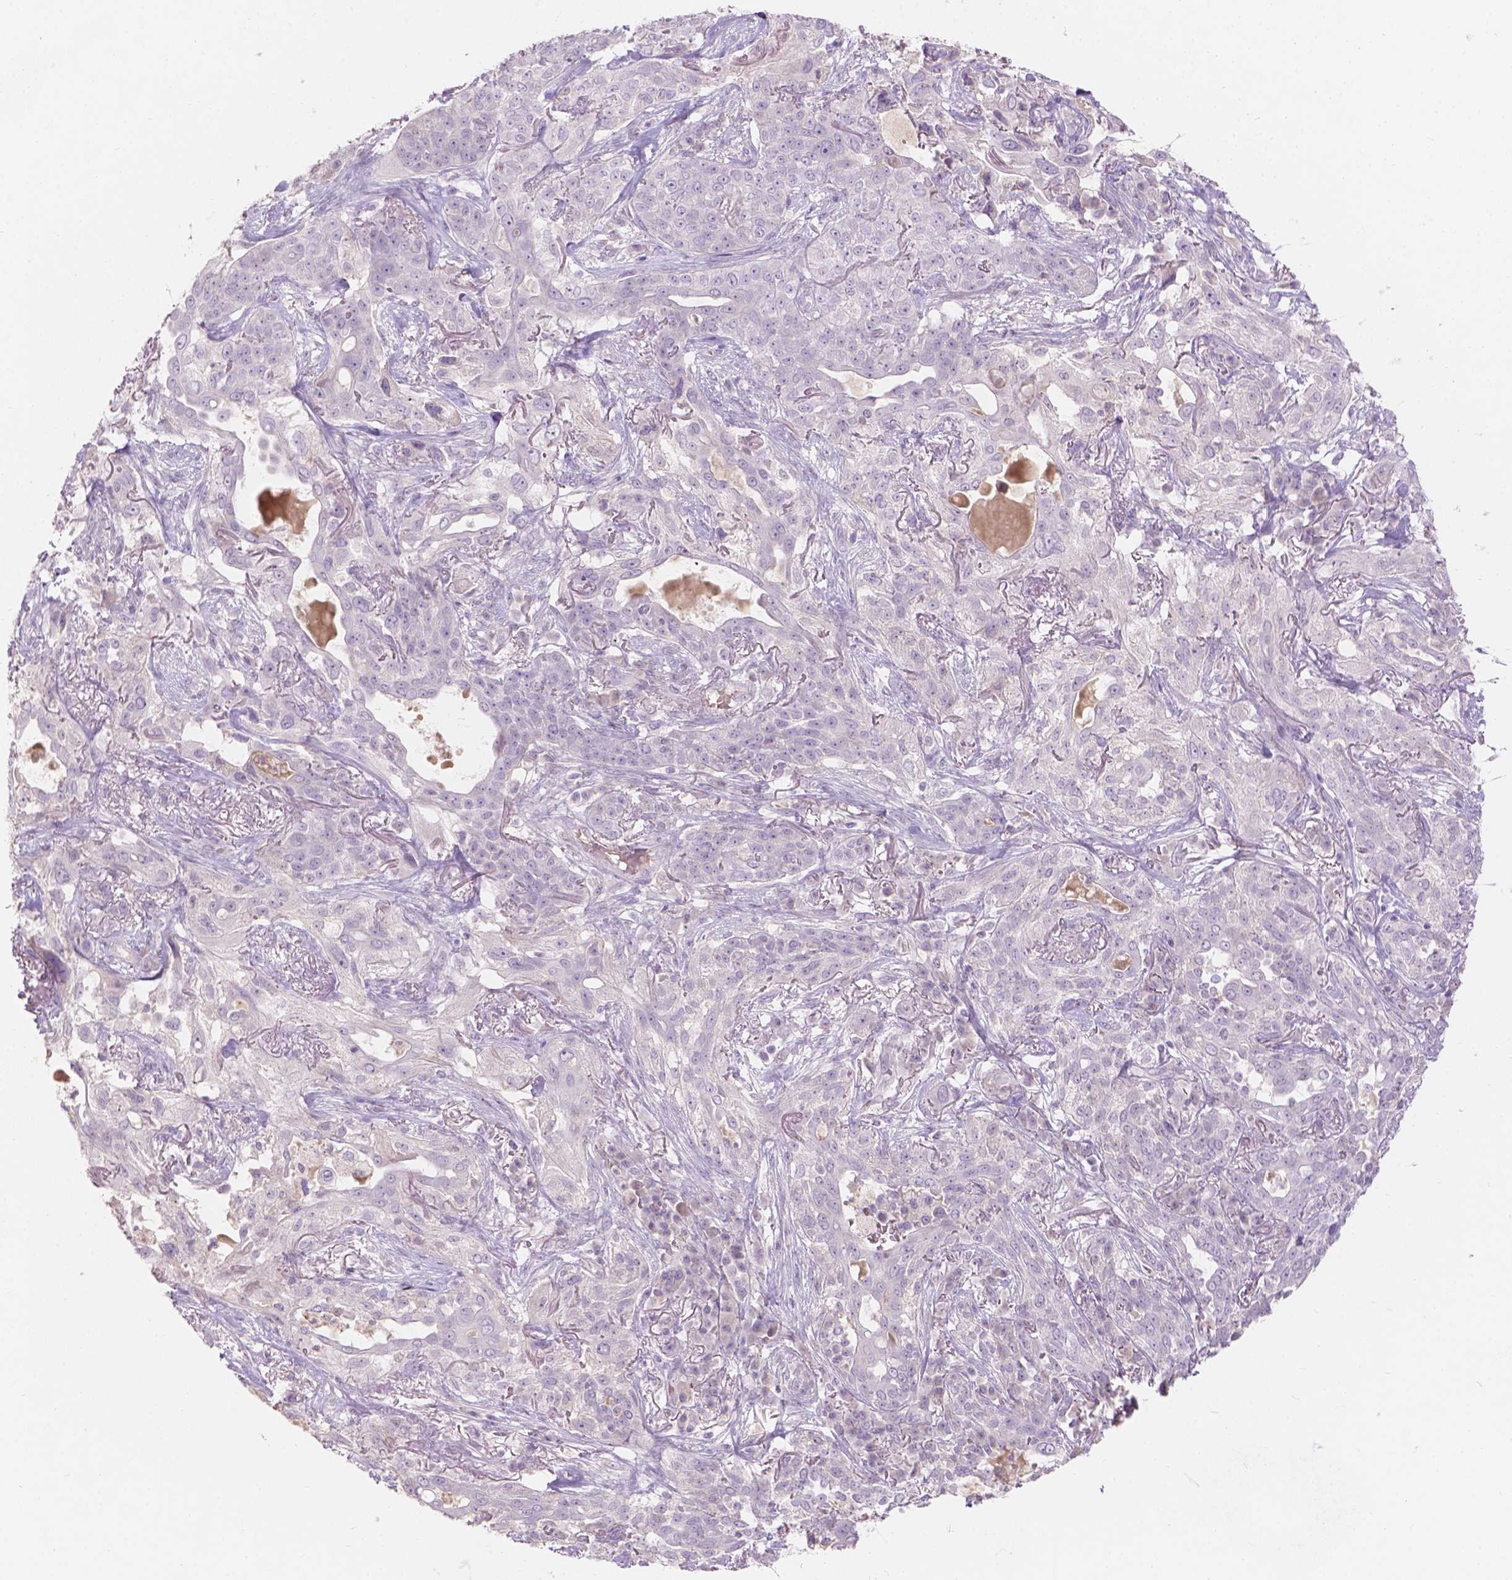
{"staining": {"intensity": "negative", "quantity": "none", "location": "none"}, "tissue": "lung cancer", "cell_type": "Tumor cells", "image_type": "cancer", "snomed": [{"axis": "morphology", "description": "Squamous cell carcinoma, NOS"}, {"axis": "topography", "description": "Lung"}], "caption": "A histopathology image of lung cancer (squamous cell carcinoma) stained for a protein demonstrates no brown staining in tumor cells.", "gene": "DCAF4L1", "patient": {"sex": "female", "age": 70}}